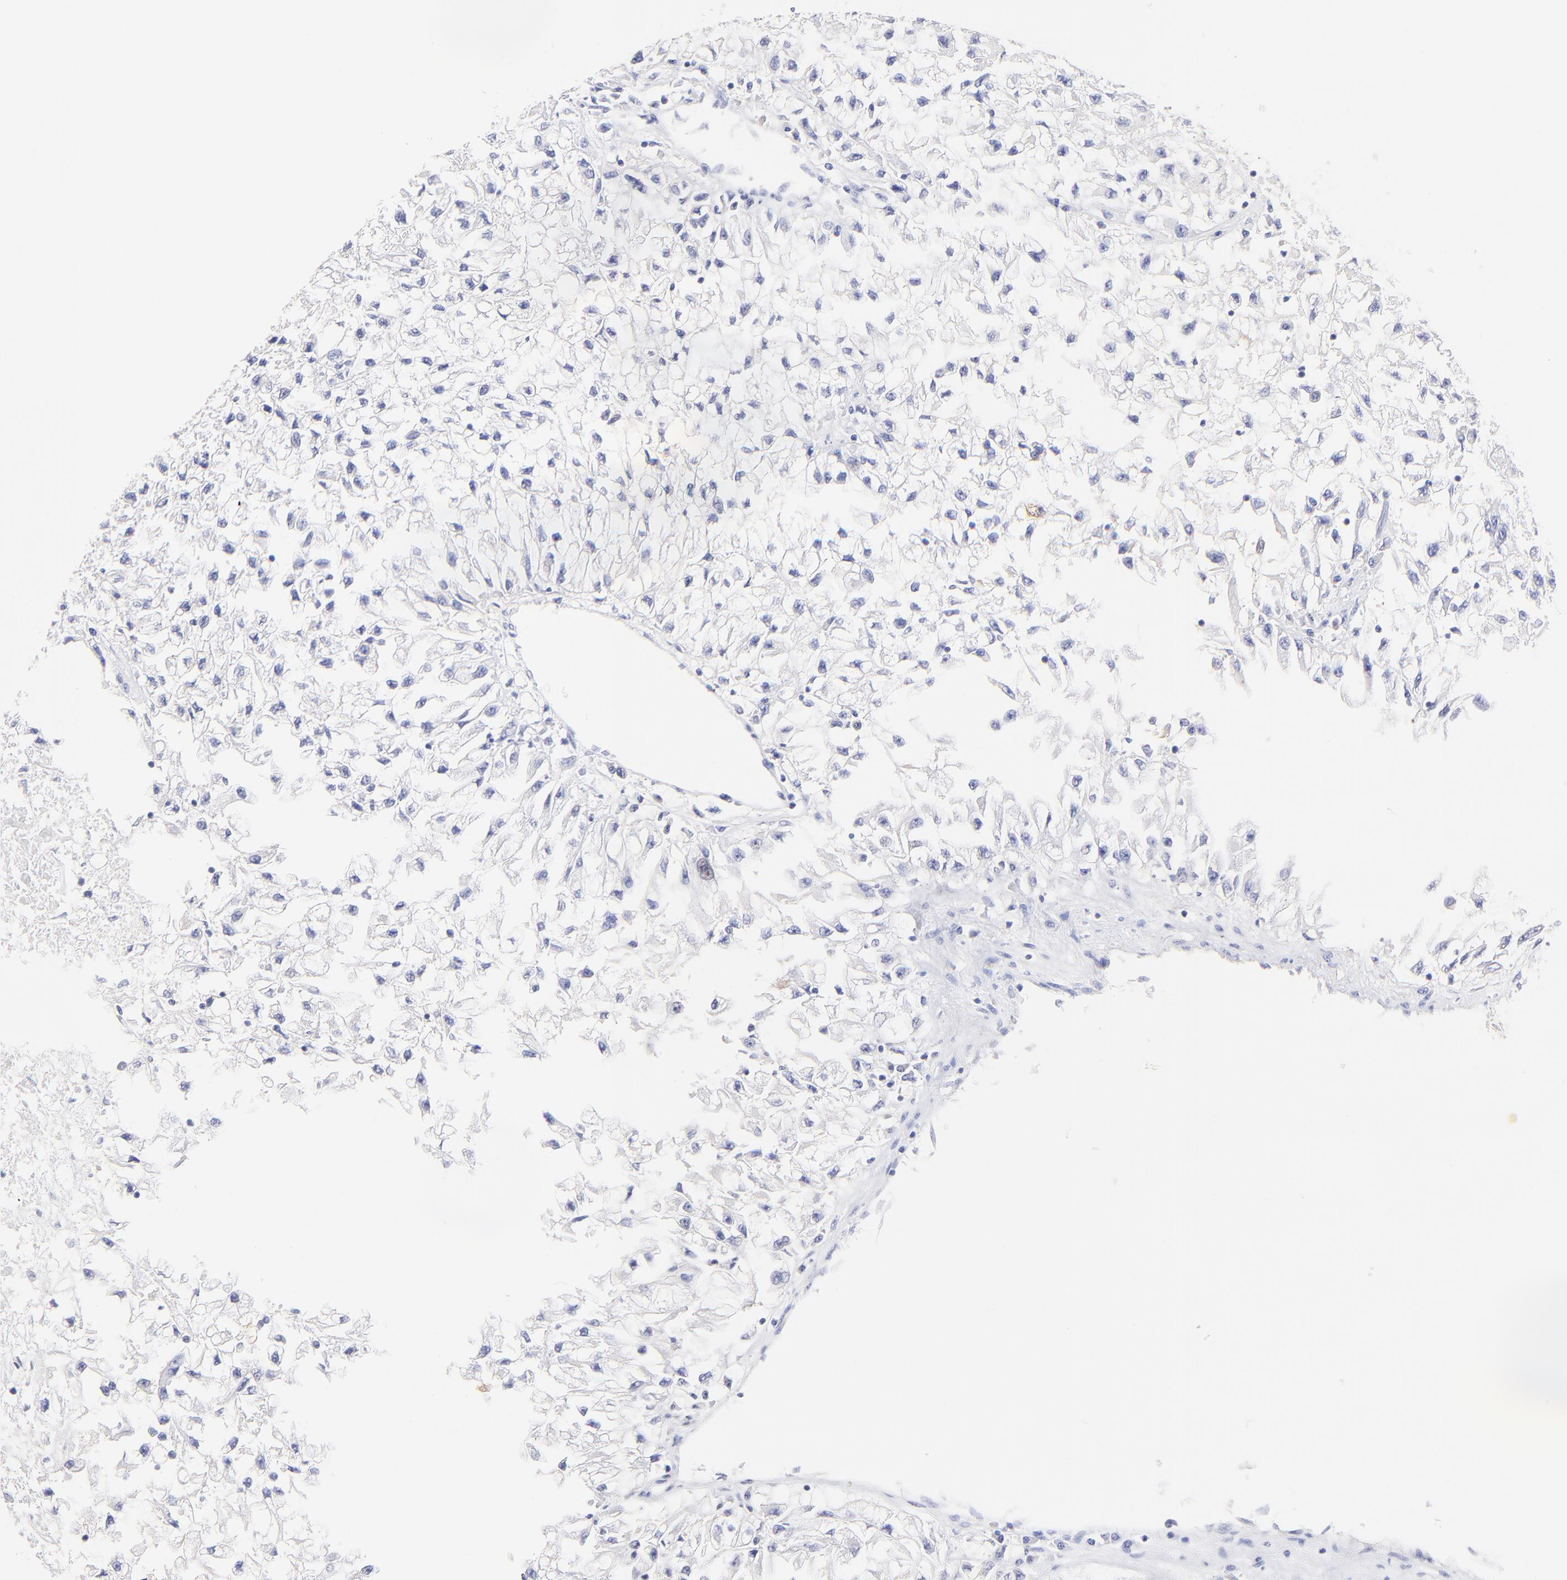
{"staining": {"intensity": "negative", "quantity": "none", "location": "none"}, "tissue": "renal cancer", "cell_type": "Tumor cells", "image_type": "cancer", "snomed": [{"axis": "morphology", "description": "Adenocarcinoma, NOS"}, {"axis": "topography", "description": "Kidney"}], "caption": "Renal cancer was stained to show a protein in brown. There is no significant positivity in tumor cells. (DAB IHC visualized using brightfield microscopy, high magnification).", "gene": "RAB3A", "patient": {"sex": "male", "age": 59}}